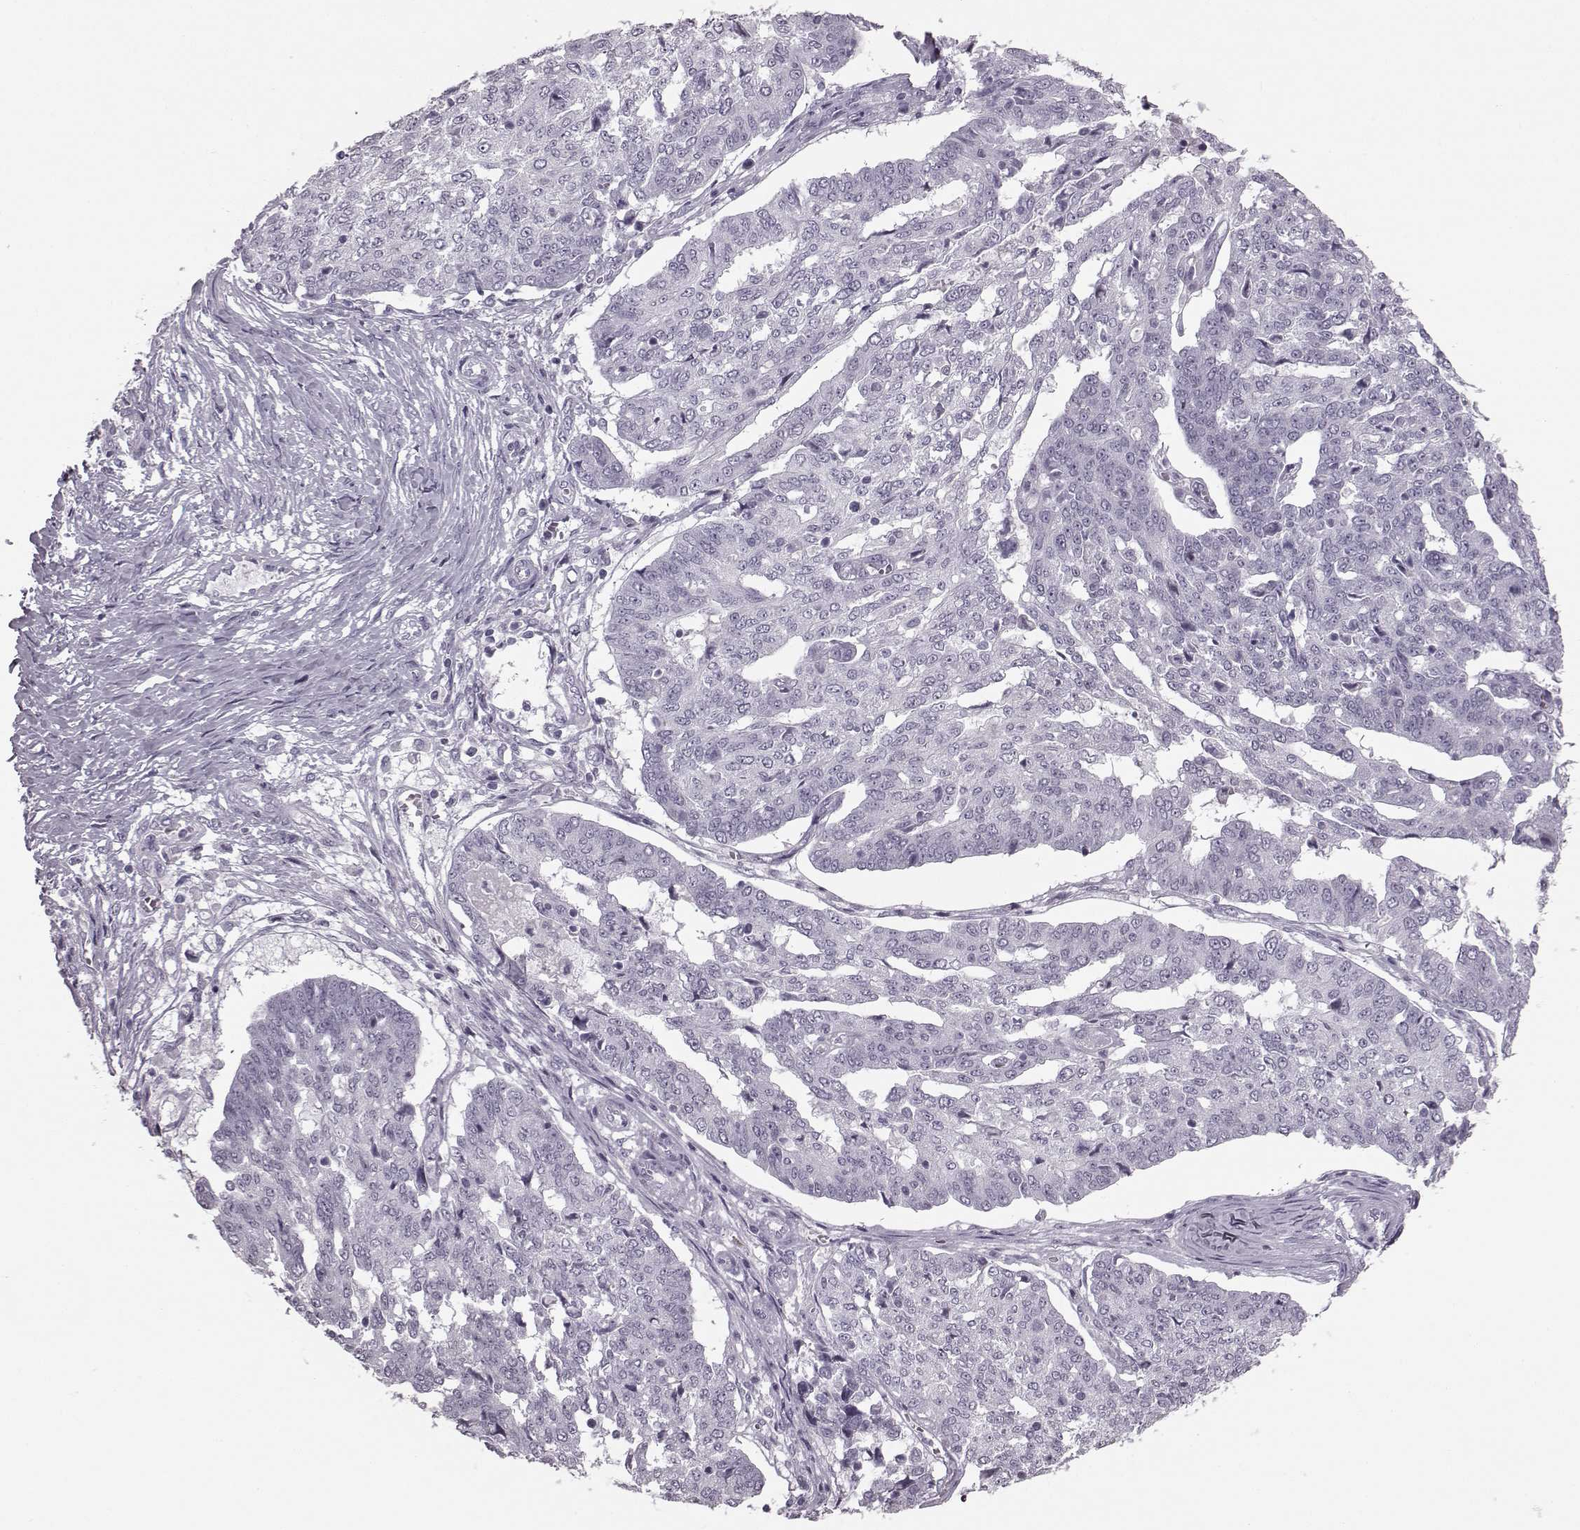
{"staining": {"intensity": "negative", "quantity": "none", "location": "none"}, "tissue": "ovarian cancer", "cell_type": "Tumor cells", "image_type": "cancer", "snomed": [{"axis": "morphology", "description": "Cystadenocarcinoma, serous, NOS"}, {"axis": "topography", "description": "Ovary"}], "caption": "Immunohistochemistry (IHC) micrograph of human ovarian cancer (serous cystadenocarcinoma) stained for a protein (brown), which reveals no staining in tumor cells. (DAB IHC, high magnification).", "gene": "JSRP1", "patient": {"sex": "female", "age": 67}}